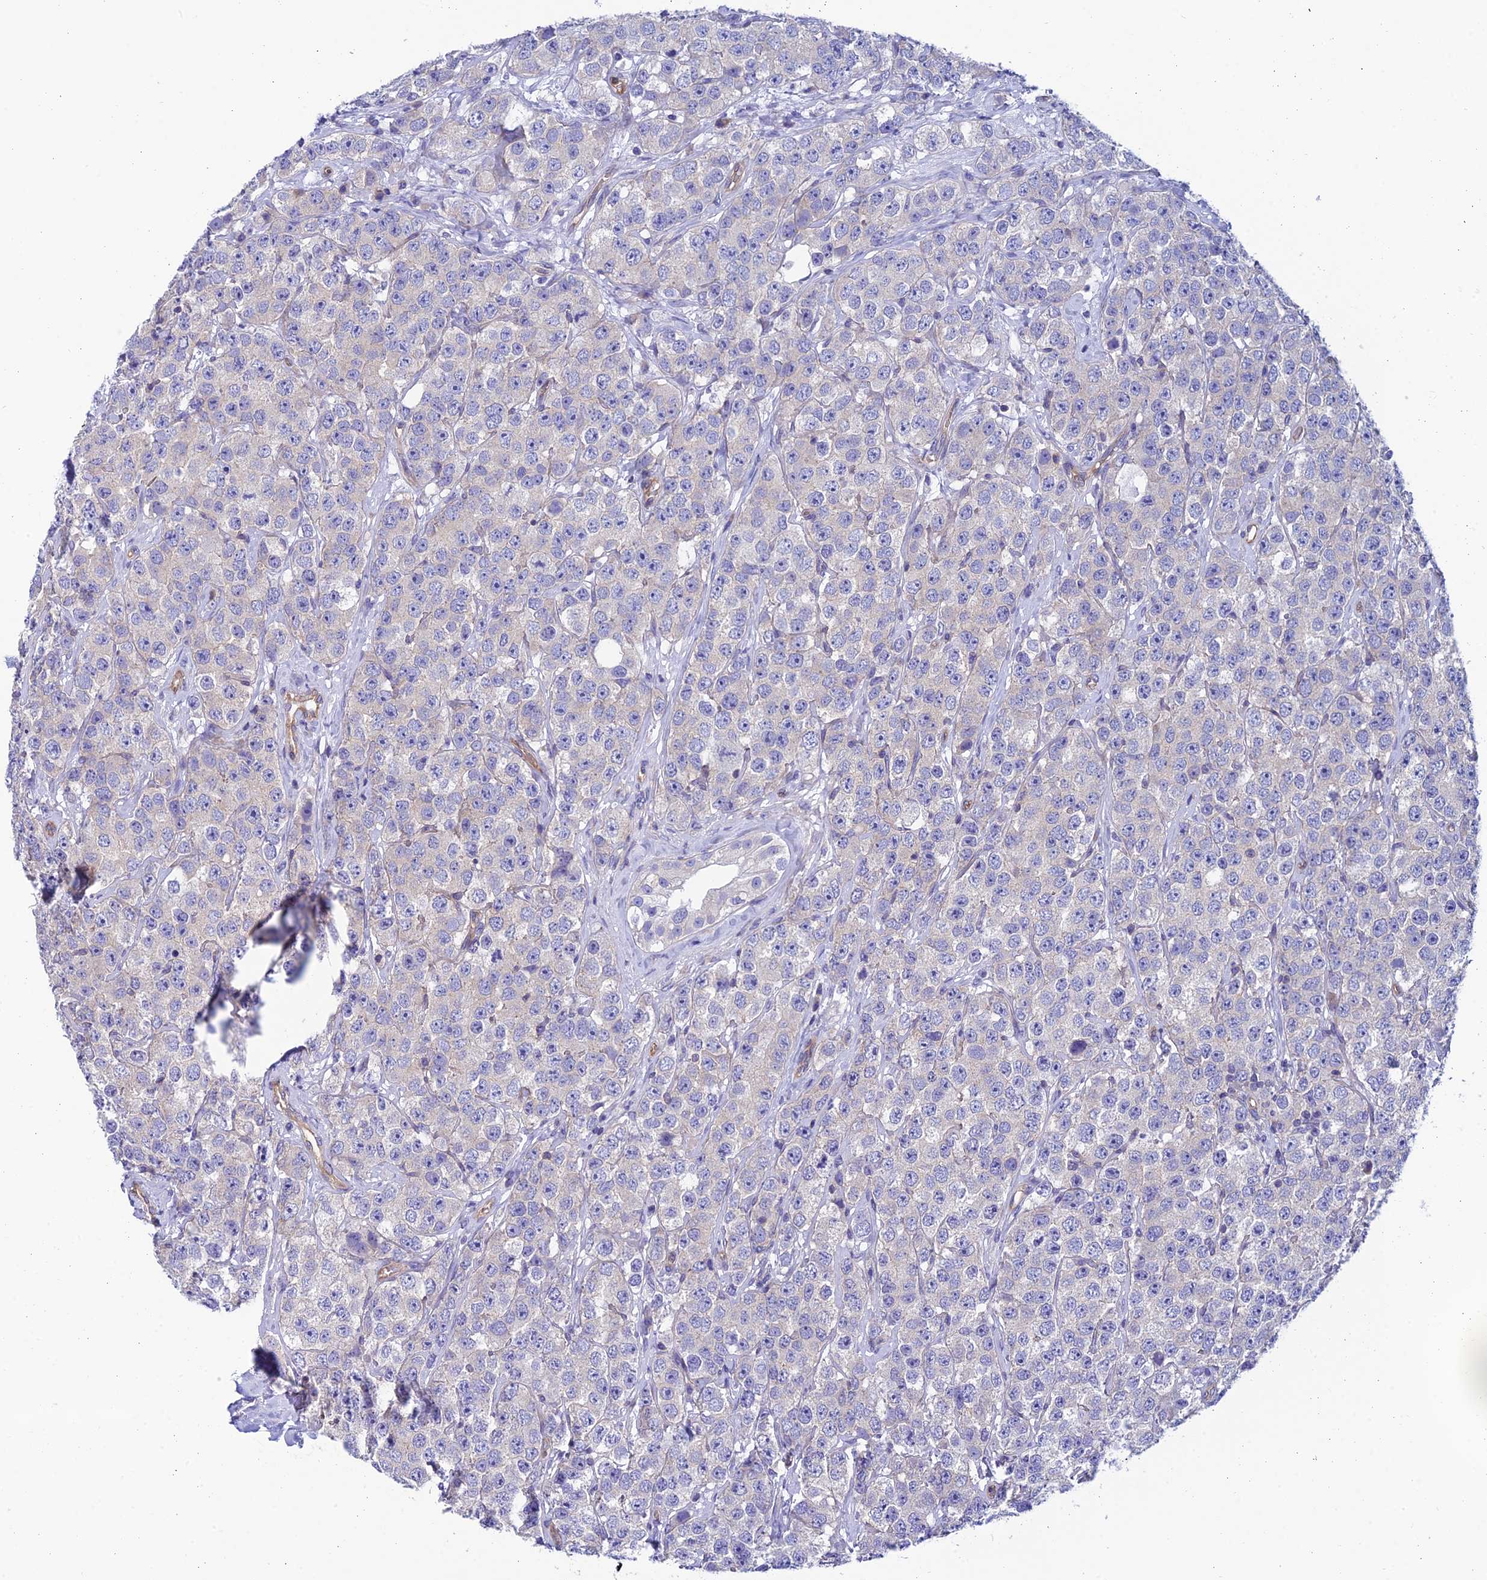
{"staining": {"intensity": "negative", "quantity": "none", "location": "none"}, "tissue": "testis cancer", "cell_type": "Tumor cells", "image_type": "cancer", "snomed": [{"axis": "morphology", "description": "Seminoma, NOS"}, {"axis": "topography", "description": "Testis"}], "caption": "Protein analysis of testis seminoma exhibits no significant expression in tumor cells. (Stains: DAB immunohistochemistry (IHC) with hematoxylin counter stain, Microscopy: brightfield microscopy at high magnification).", "gene": "PPFIA3", "patient": {"sex": "male", "age": 28}}